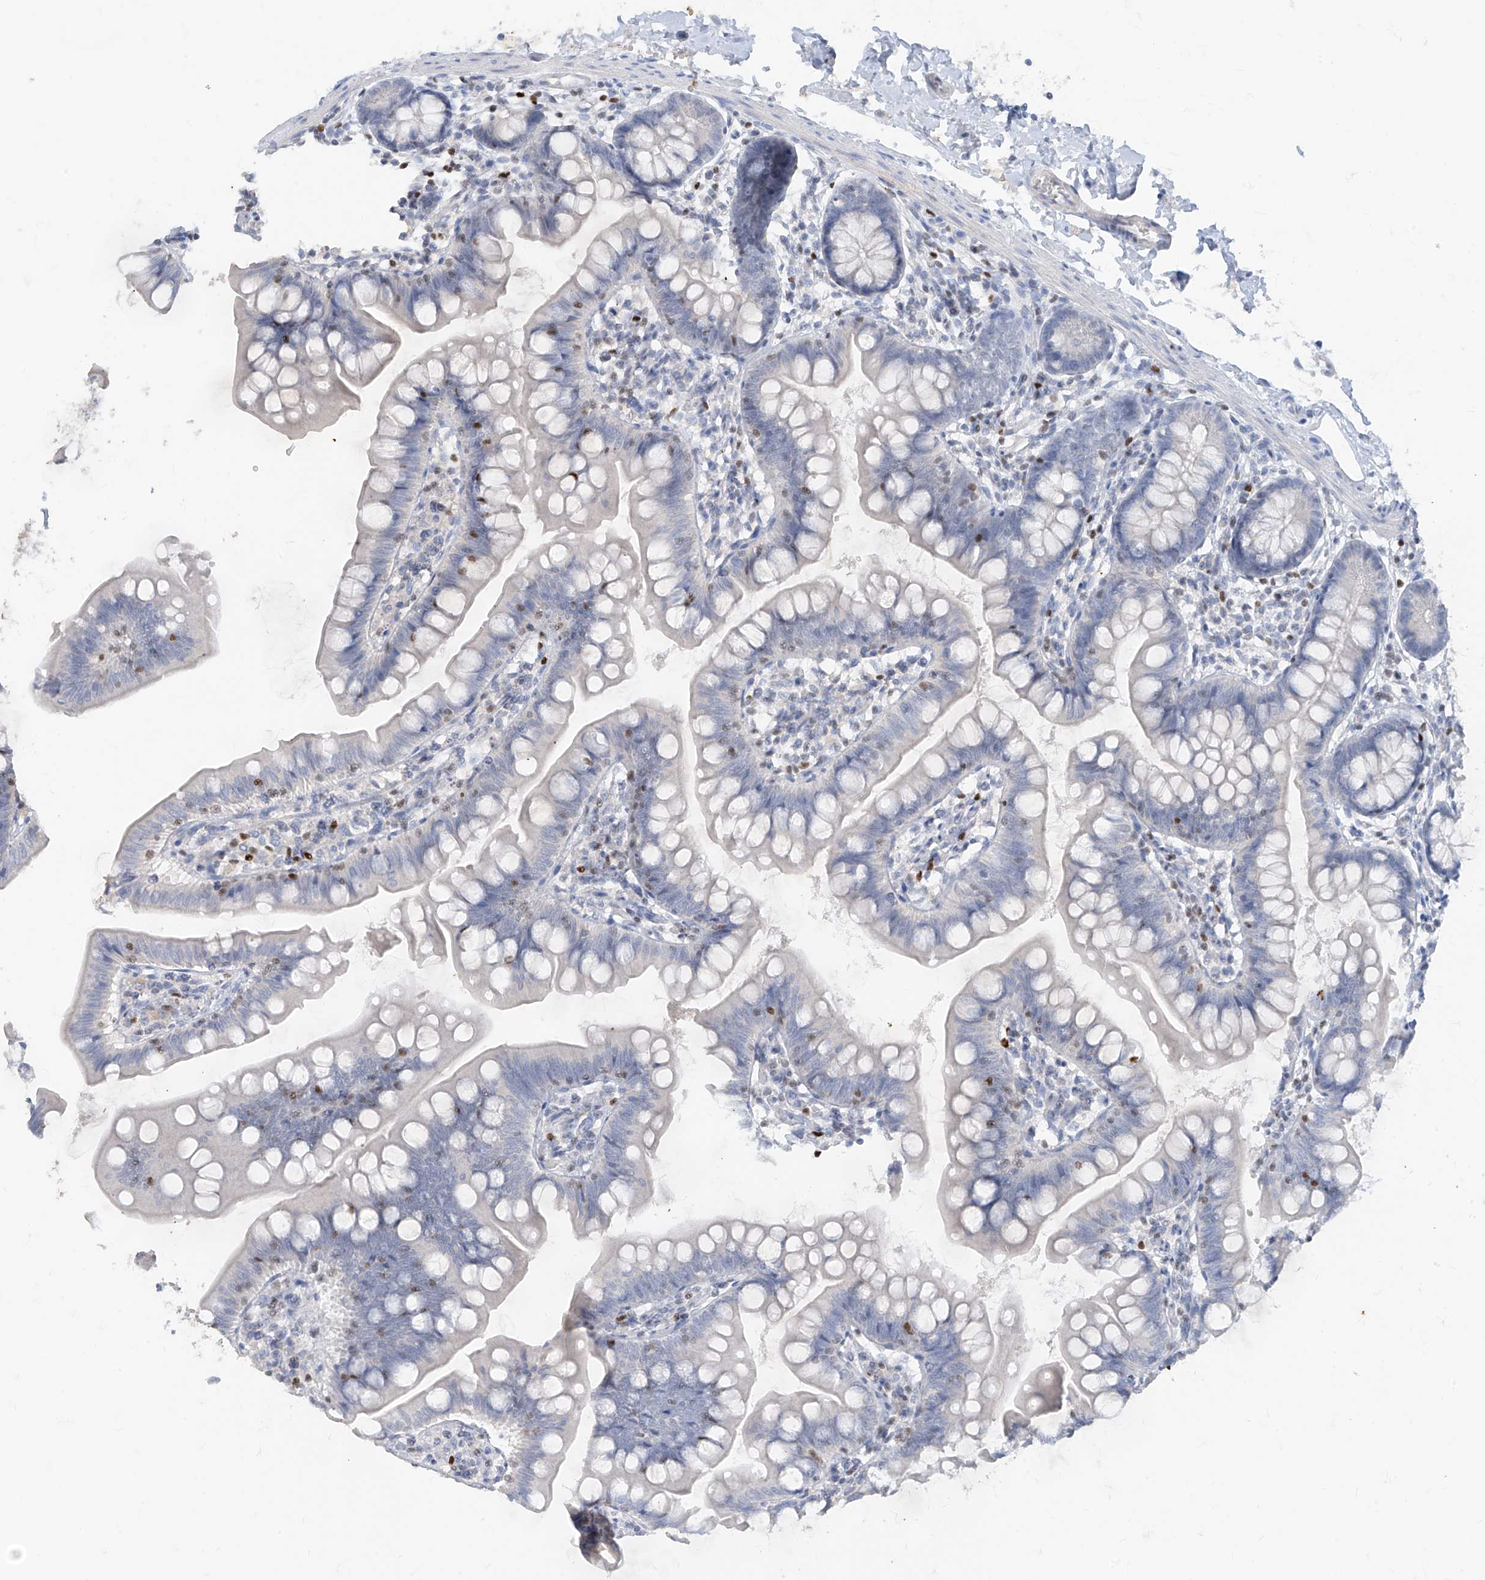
{"staining": {"intensity": "negative", "quantity": "none", "location": "none"}, "tissue": "small intestine", "cell_type": "Glandular cells", "image_type": "normal", "snomed": [{"axis": "morphology", "description": "Normal tissue, NOS"}, {"axis": "topography", "description": "Small intestine"}], "caption": "The micrograph reveals no significant expression in glandular cells of small intestine. The staining was performed using DAB to visualize the protein expression in brown, while the nuclei were stained in blue with hematoxylin (Magnification: 20x).", "gene": "TBX21", "patient": {"sex": "male", "age": 7}}